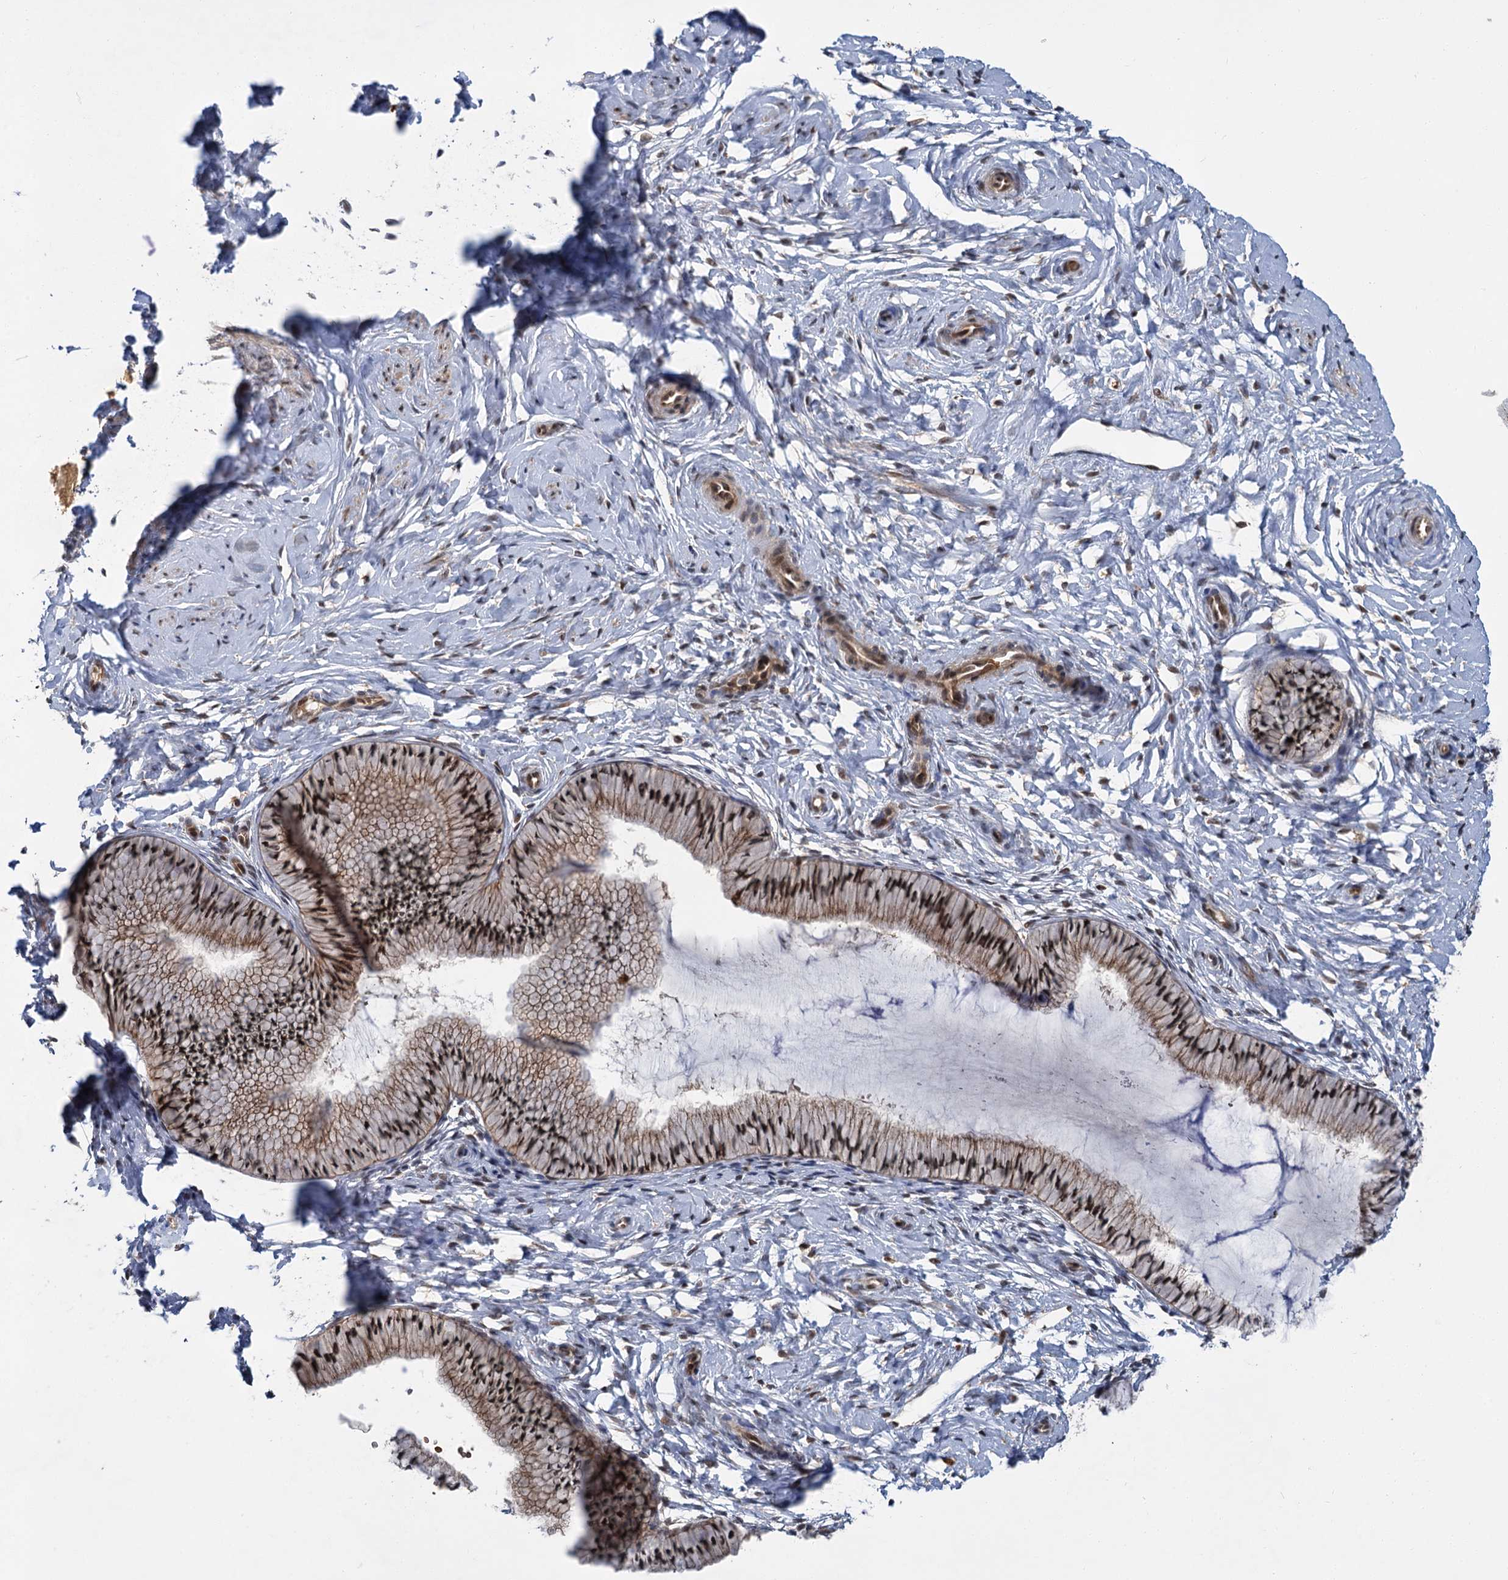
{"staining": {"intensity": "strong", "quantity": ">75%", "location": "cytoplasmic/membranous,nuclear"}, "tissue": "cervix", "cell_type": "Glandular cells", "image_type": "normal", "snomed": [{"axis": "morphology", "description": "Normal tissue, NOS"}, {"axis": "topography", "description": "Cervix"}], "caption": "This histopathology image demonstrates unremarkable cervix stained with IHC to label a protein in brown. The cytoplasmic/membranous,nuclear of glandular cells show strong positivity for the protein. Nuclei are counter-stained blue.", "gene": "APBA2", "patient": {"sex": "female", "age": 33}}